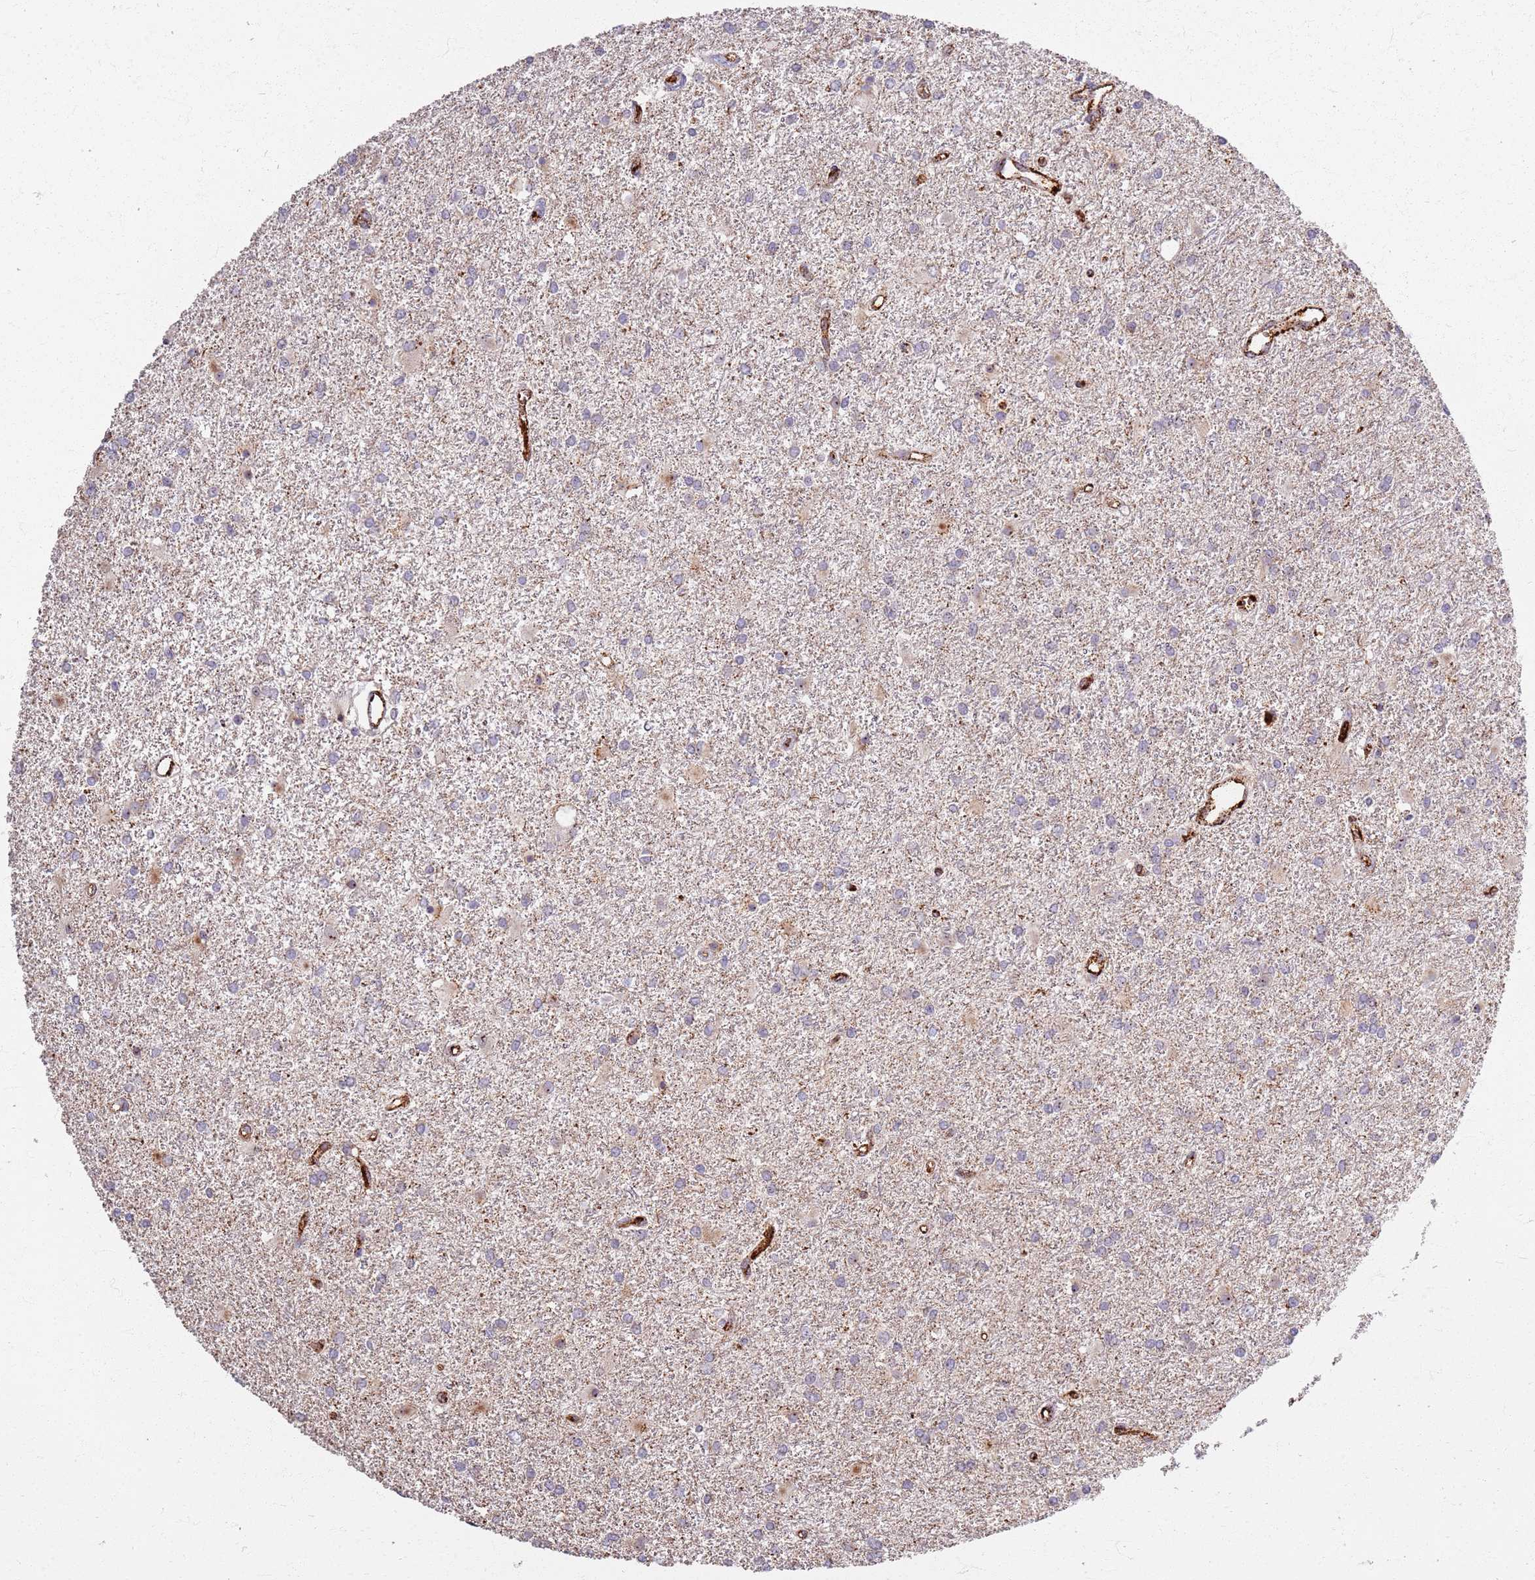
{"staining": {"intensity": "weak", "quantity": "<25%", "location": "cytoplasmic/membranous"}, "tissue": "glioma", "cell_type": "Tumor cells", "image_type": "cancer", "snomed": [{"axis": "morphology", "description": "Glioma, malignant, High grade"}, {"axis": "topography", "description": "Brain"}], "caption": "An immunohistochemistry image of malignant glioma (high-grade) is shown. There is no staining in tumor cells of malignant glioma (high-grade).", "gene": "KRI1", "patient": {"sex": "female", "age": 50}}